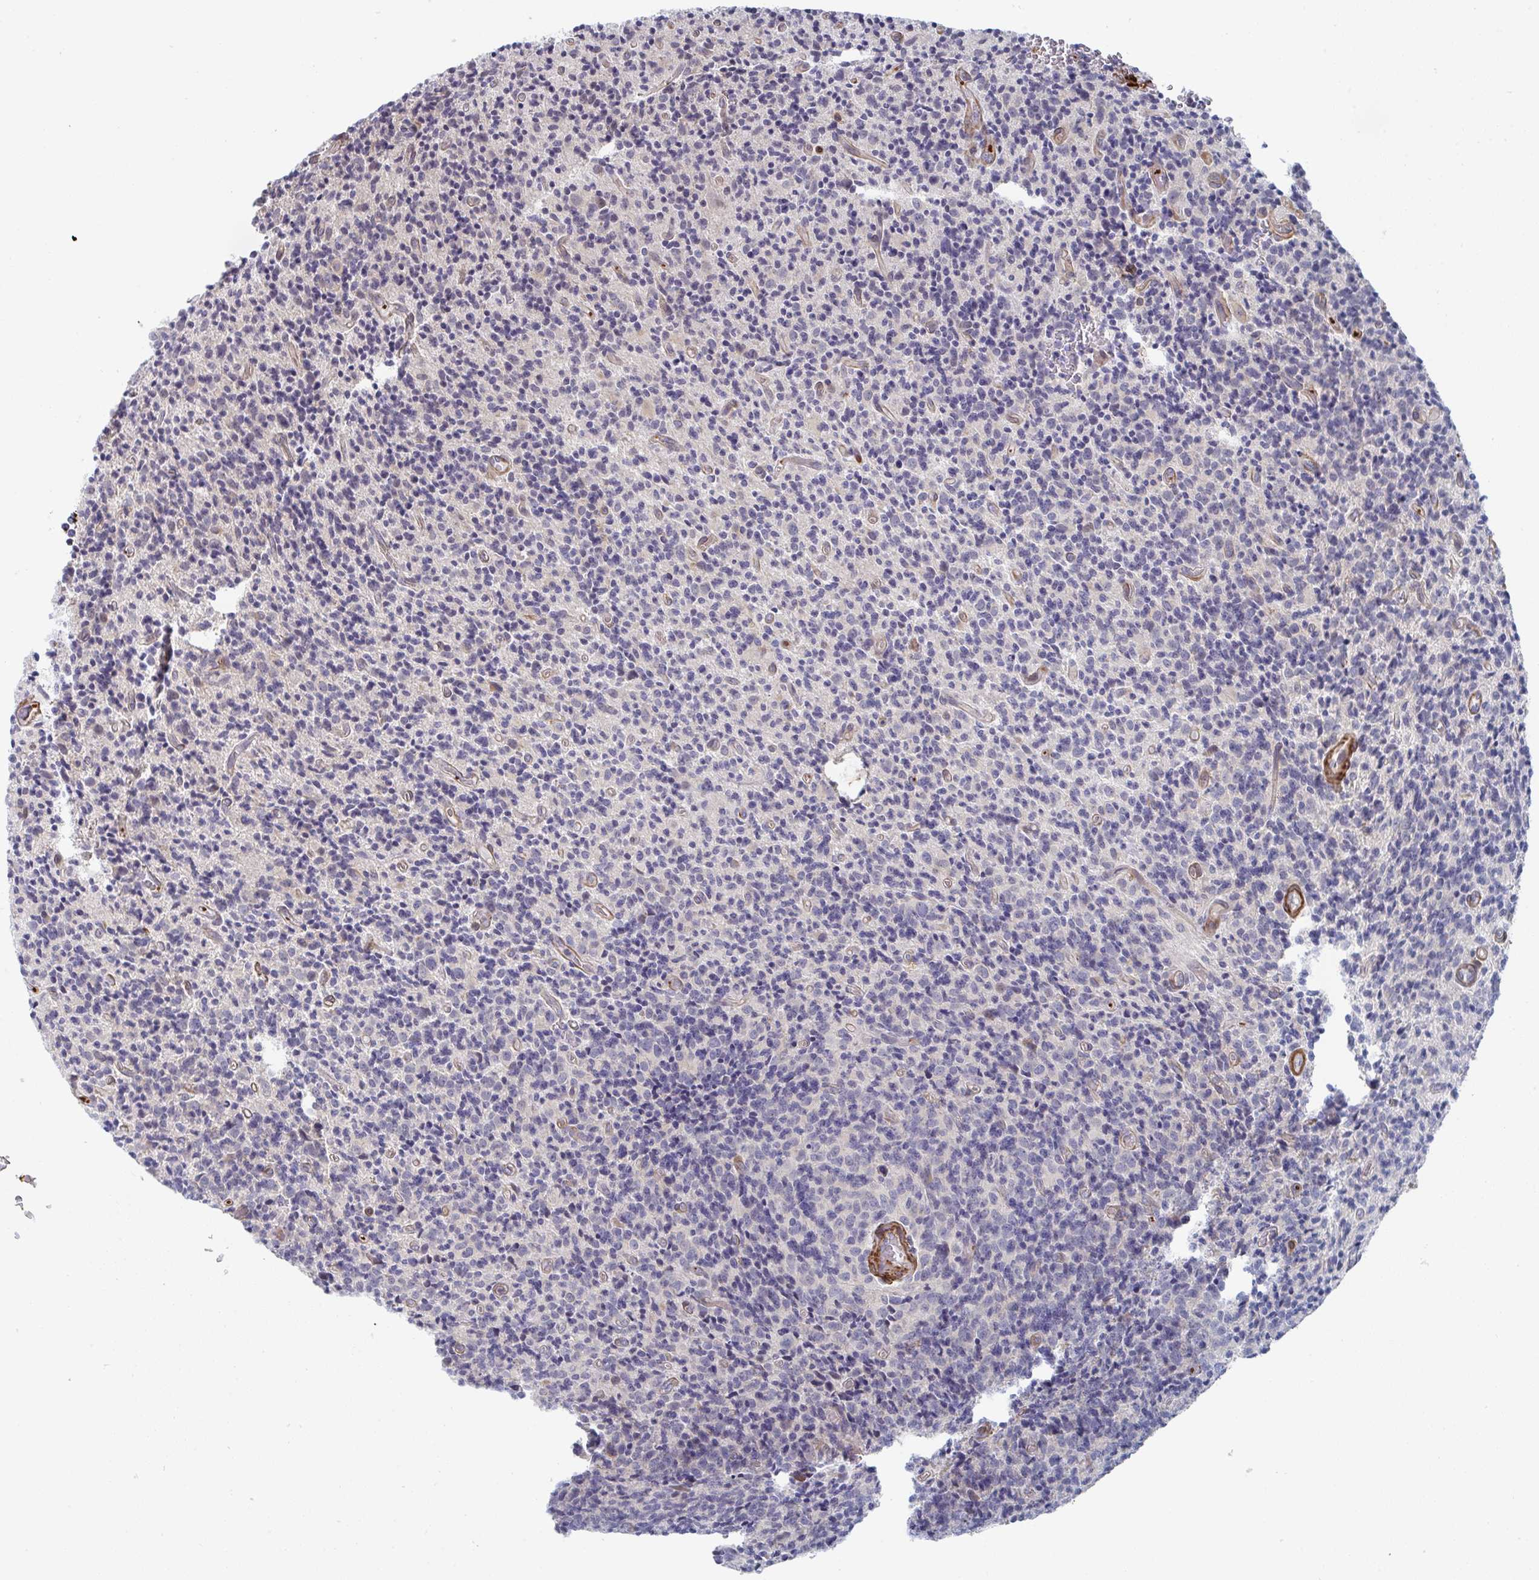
{"staining": {"intensity": "negative", "quantity": "none", "location": "none"}, "tissue": "glioma", "cell_type": "Tumor cells", "image_type": "cancer", "snomed": [{"axis": "morphology", "description": "Glioma, malignant, High grade"}, {"axis": "topography", "description": "Brain"}], "caption": "The IHC histopathology image has no significant positivity in tumor cells of malignant high-grade glioma tissue. Nuclei are stained in blue.", "gene": "NEURL4", "patient": {"sex": "male", "age": 76}}